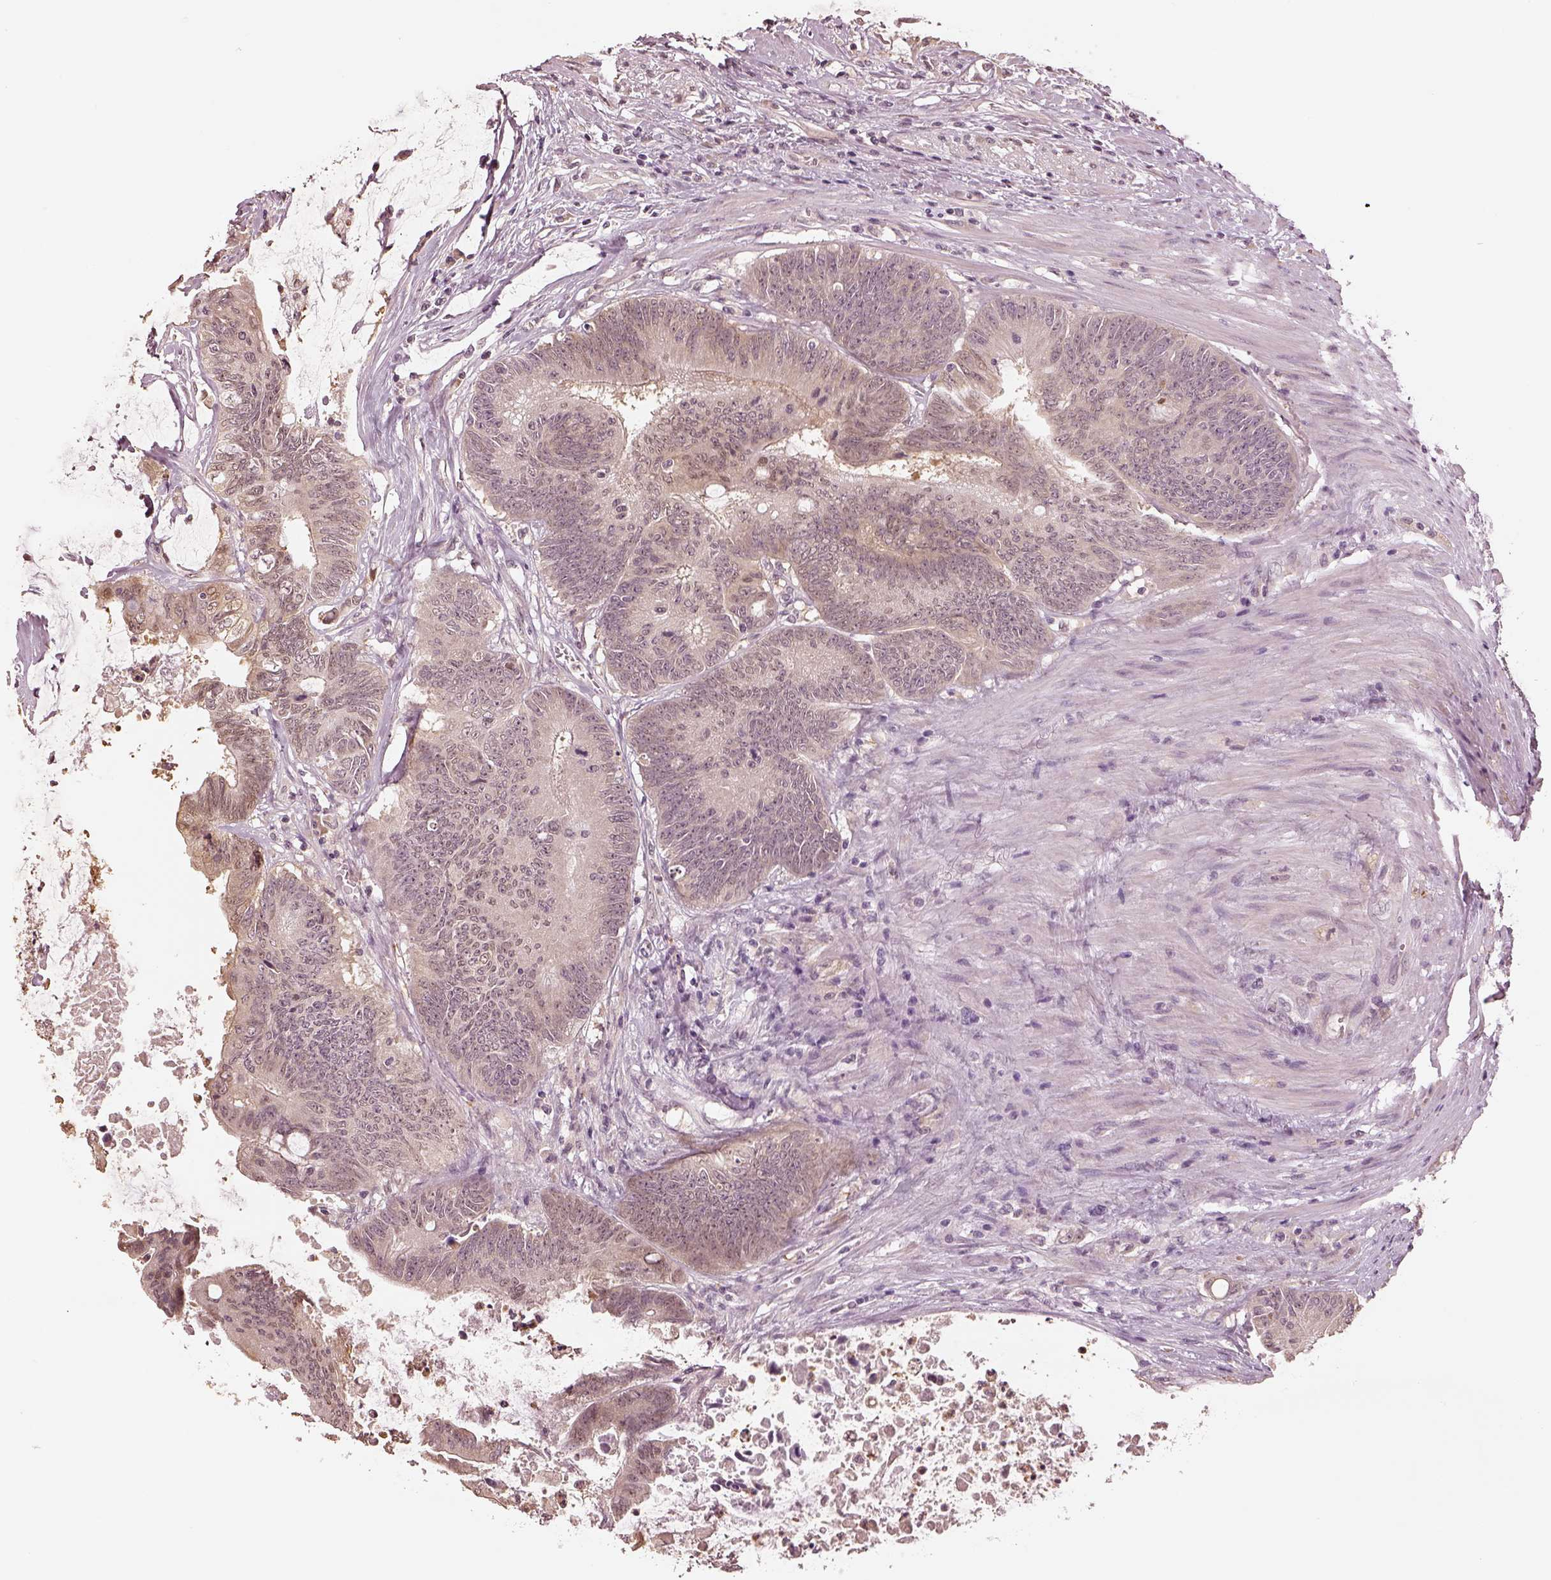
{"staining": {"intensity": "negative", "quantity": "none", "location": "none"}, "tissue": "colorectal cancer", "cell_type": "Tumor cells", "image_type": "cancer", "snomed": [{"axis": "morphology", "description": "Adenocarcinoma, NOS"}, {"axis": "topography", "description": "Rectum"}], "caption": "IHC of human colorectal cancer exhibits no expression in tumor cells.", "gene": "CRB1", "patient": {"sex": "male", "age": 59}}